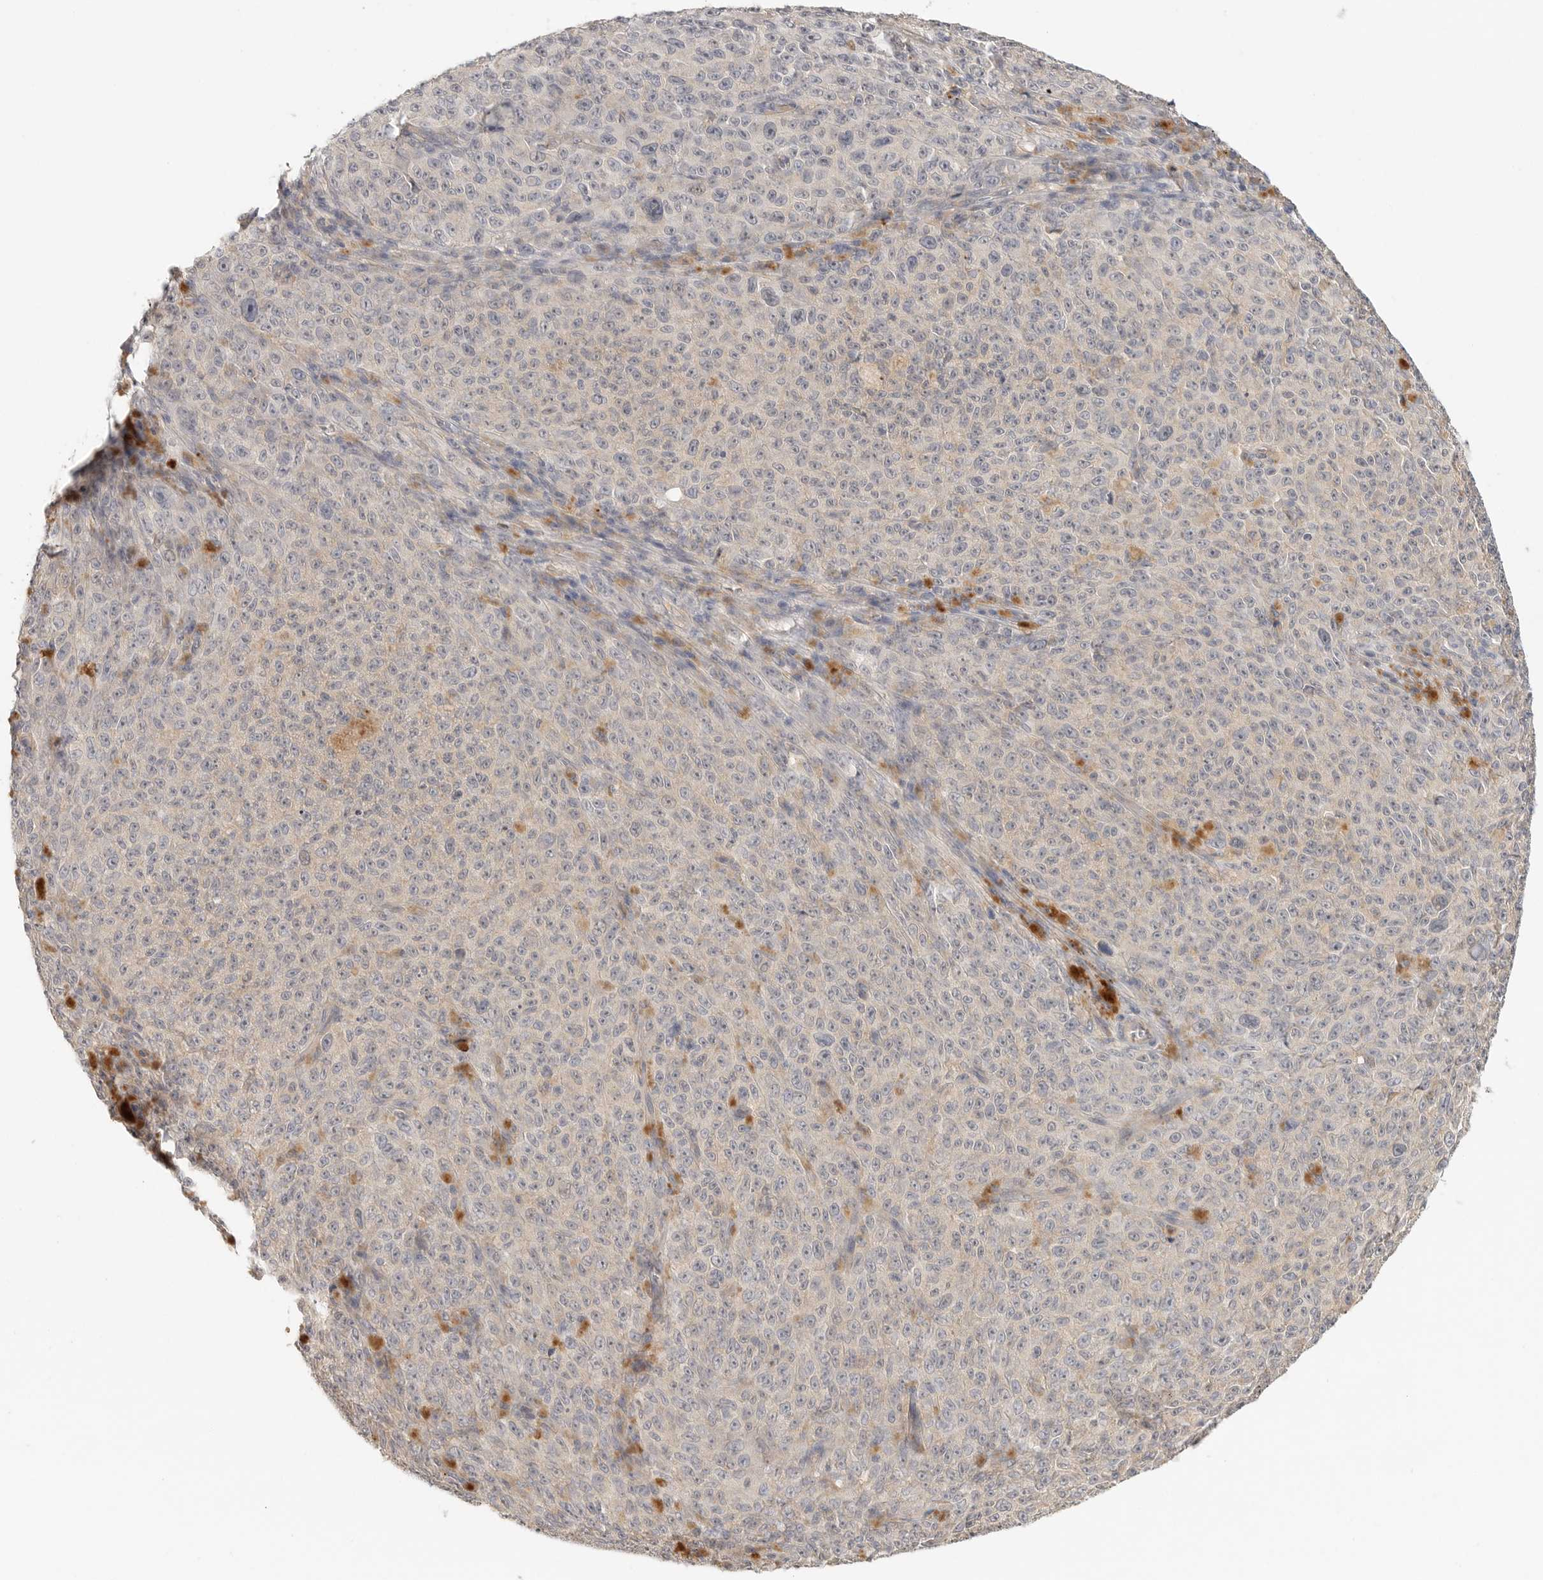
{"staining": {"intensity": "negative", "quantity": "none", "location": "none"}, "tissue": "melanoma", "cell_type": "Tumor cells", "image_type": "cancer", "snomed": [{"axis": "morphology", "description": "Malignant melanoma, NOS"}, {"axis": "topography", "description": "Skin"}], "caption": "The immunohistochemistry (IHC) micrograph has no significant staining in tumor cells of malignant melanoma tissue.", "gene": "HDAC6", "patient": {"sex": "female", "age": 82}}